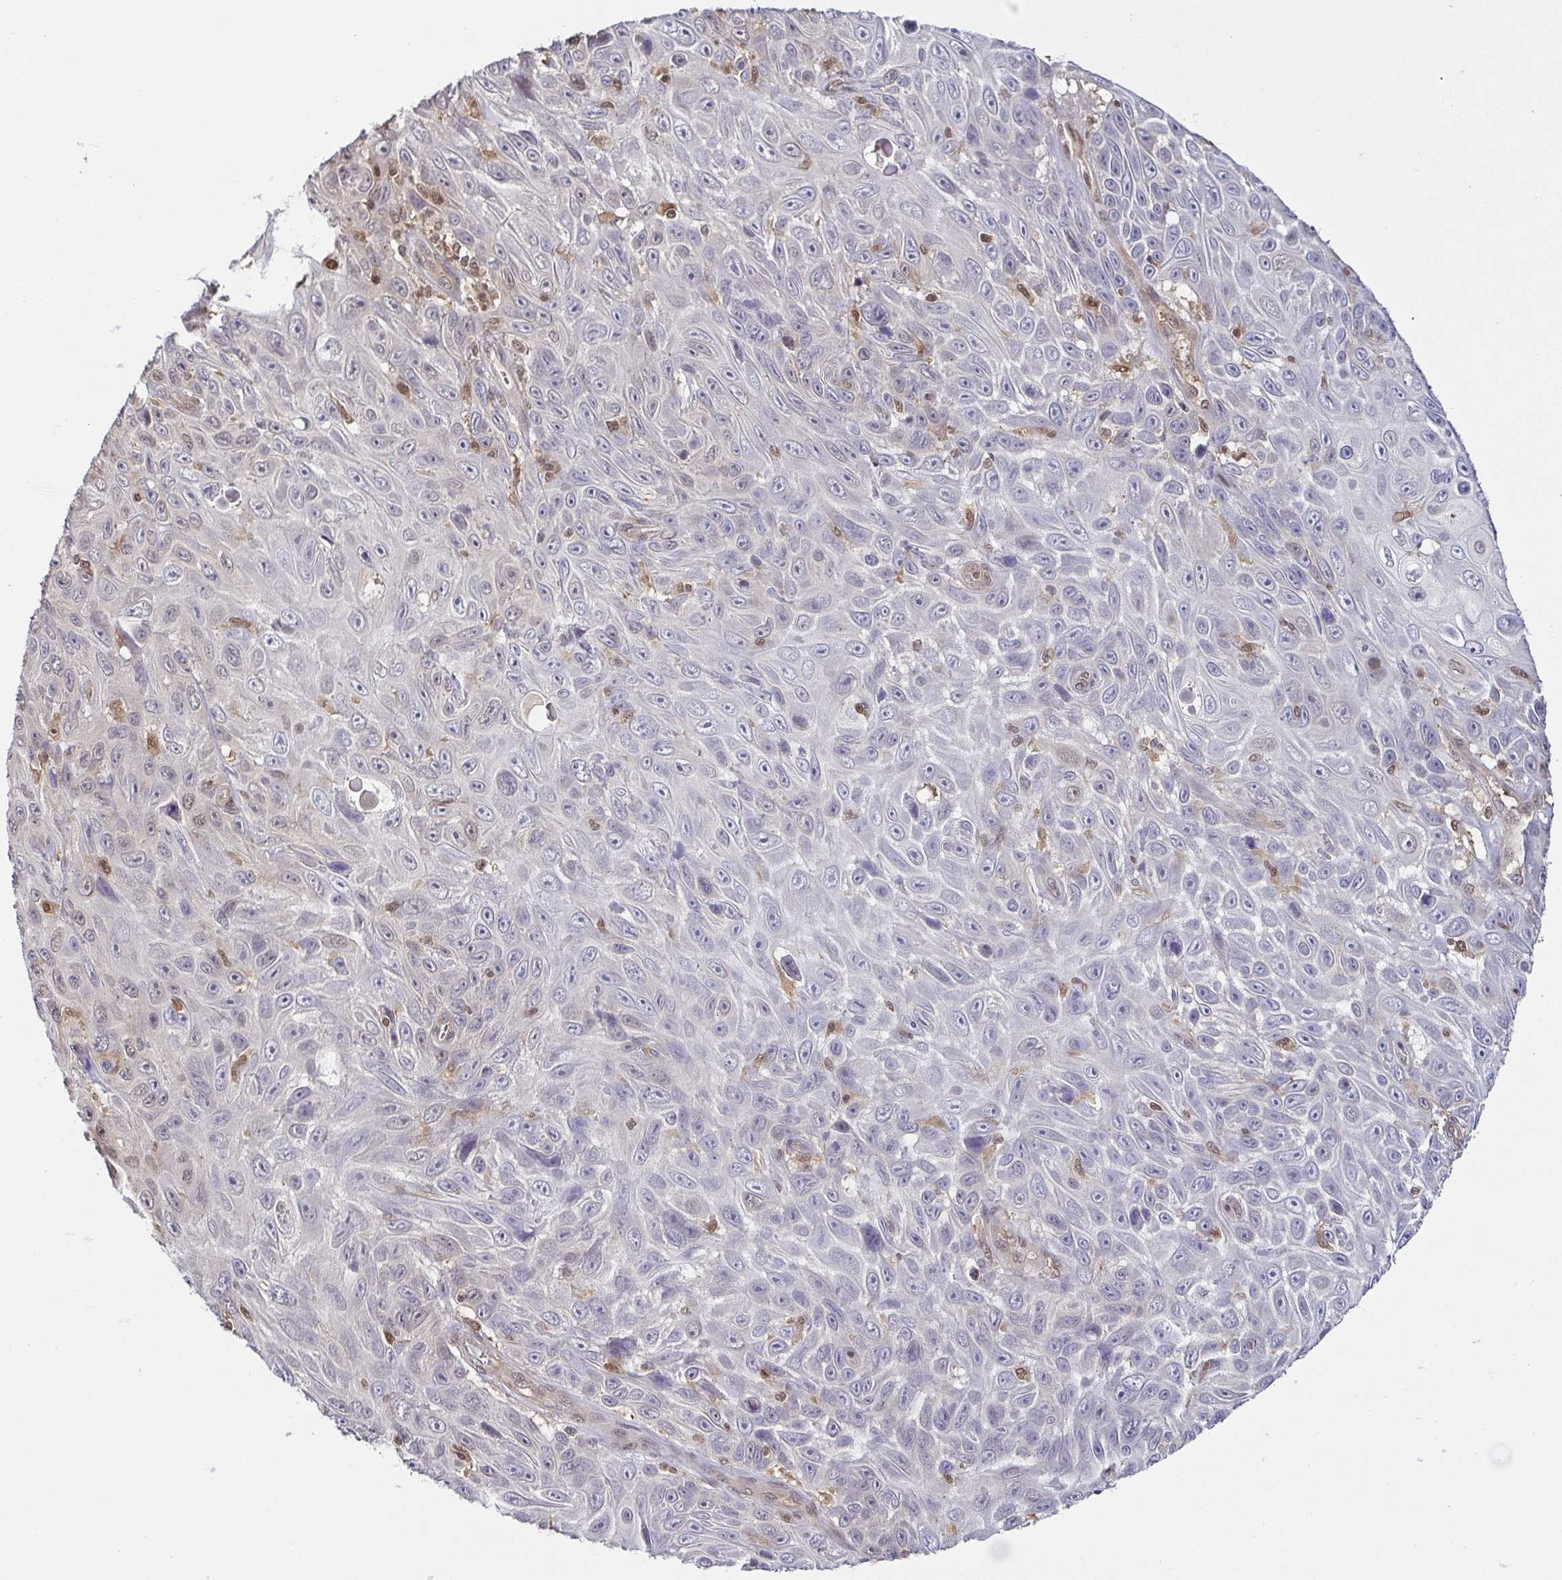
{"staining": {"intensity": "moderate", "quantity": "<25%", "location": "nuclear"}, "tissue": "skin cancer", "cell_type": "Tumor cells", "image_type": "cancer", "snomed": [{"axis": "morphology", "description": "Squamous cell carcinoma, NOS"}, {"axis": "topography", "description": "Skin"}], "caption": "IHC staining of squamous cell carcinoma (skin), which reveals low levels of moderate nuclear staining in about <25% of tumor cells indicating moderate nuclear protein expression. The staining was performed using DAB (brown) for protein detection and nuclei were counterstained in hematoxylin (blue).", "gene": "PSMB9", "patient": {"sex": "male", "age": 82}}